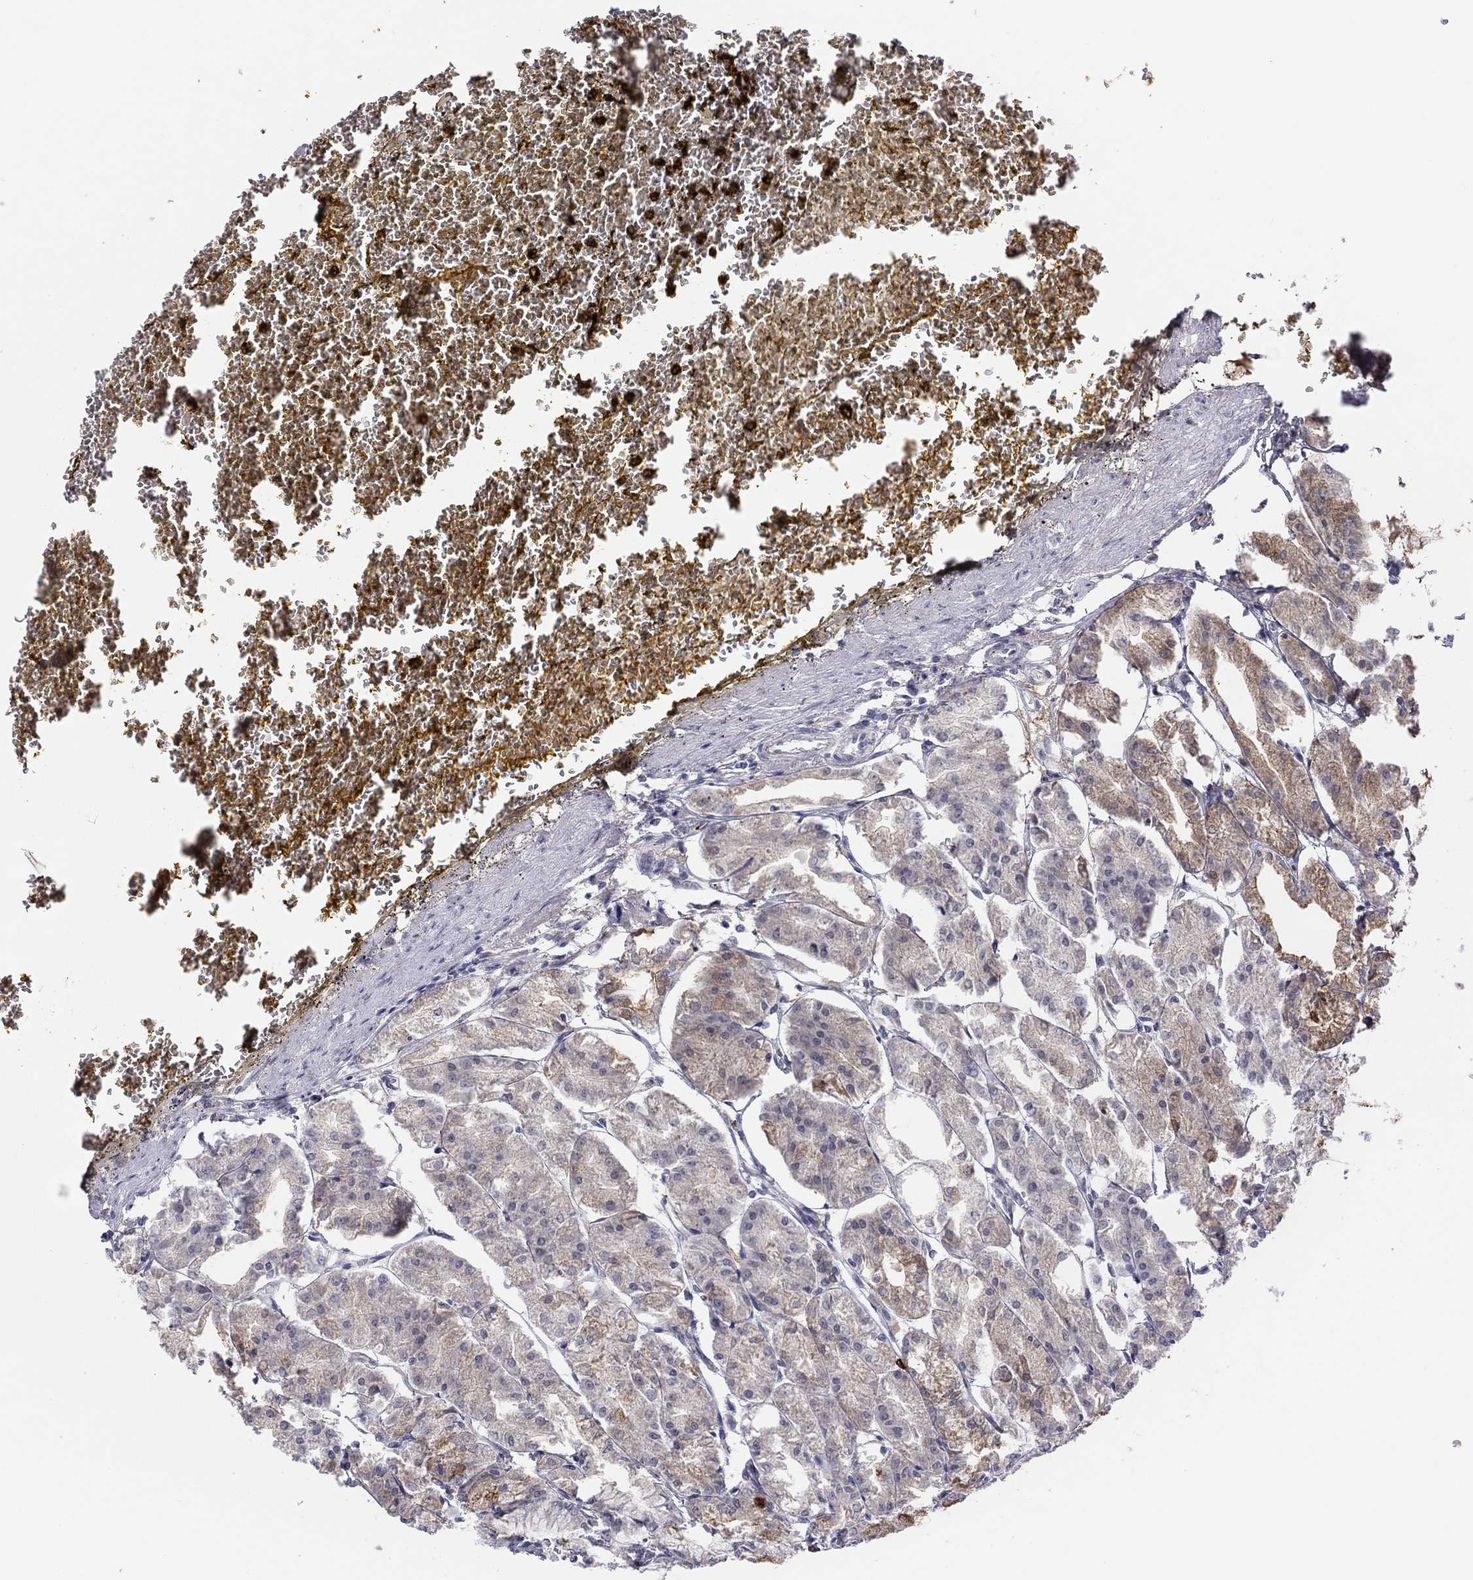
{"staining": {"intensity": "strong", "quantity": "<25%", "location": "cytoplasmic/membranous"}, "tissue": "stomach", "cell_type": "Glandular cells", "image_type": "normal", "snomed": [{"axis": "morphology", "description": "Normal tissue, NOS"}, {"axis": "topography", "description": "Stomach, lower"}], "caption": "Protein staining of normal stomach reveals strong cytoplasmic/membranous staining in approximately <25% of glandular cells. (Brightfield microscopy of DAB IHC at high magnification).", "gene": "ALOX12", "patient": {"sex": "male", "age": 71}}